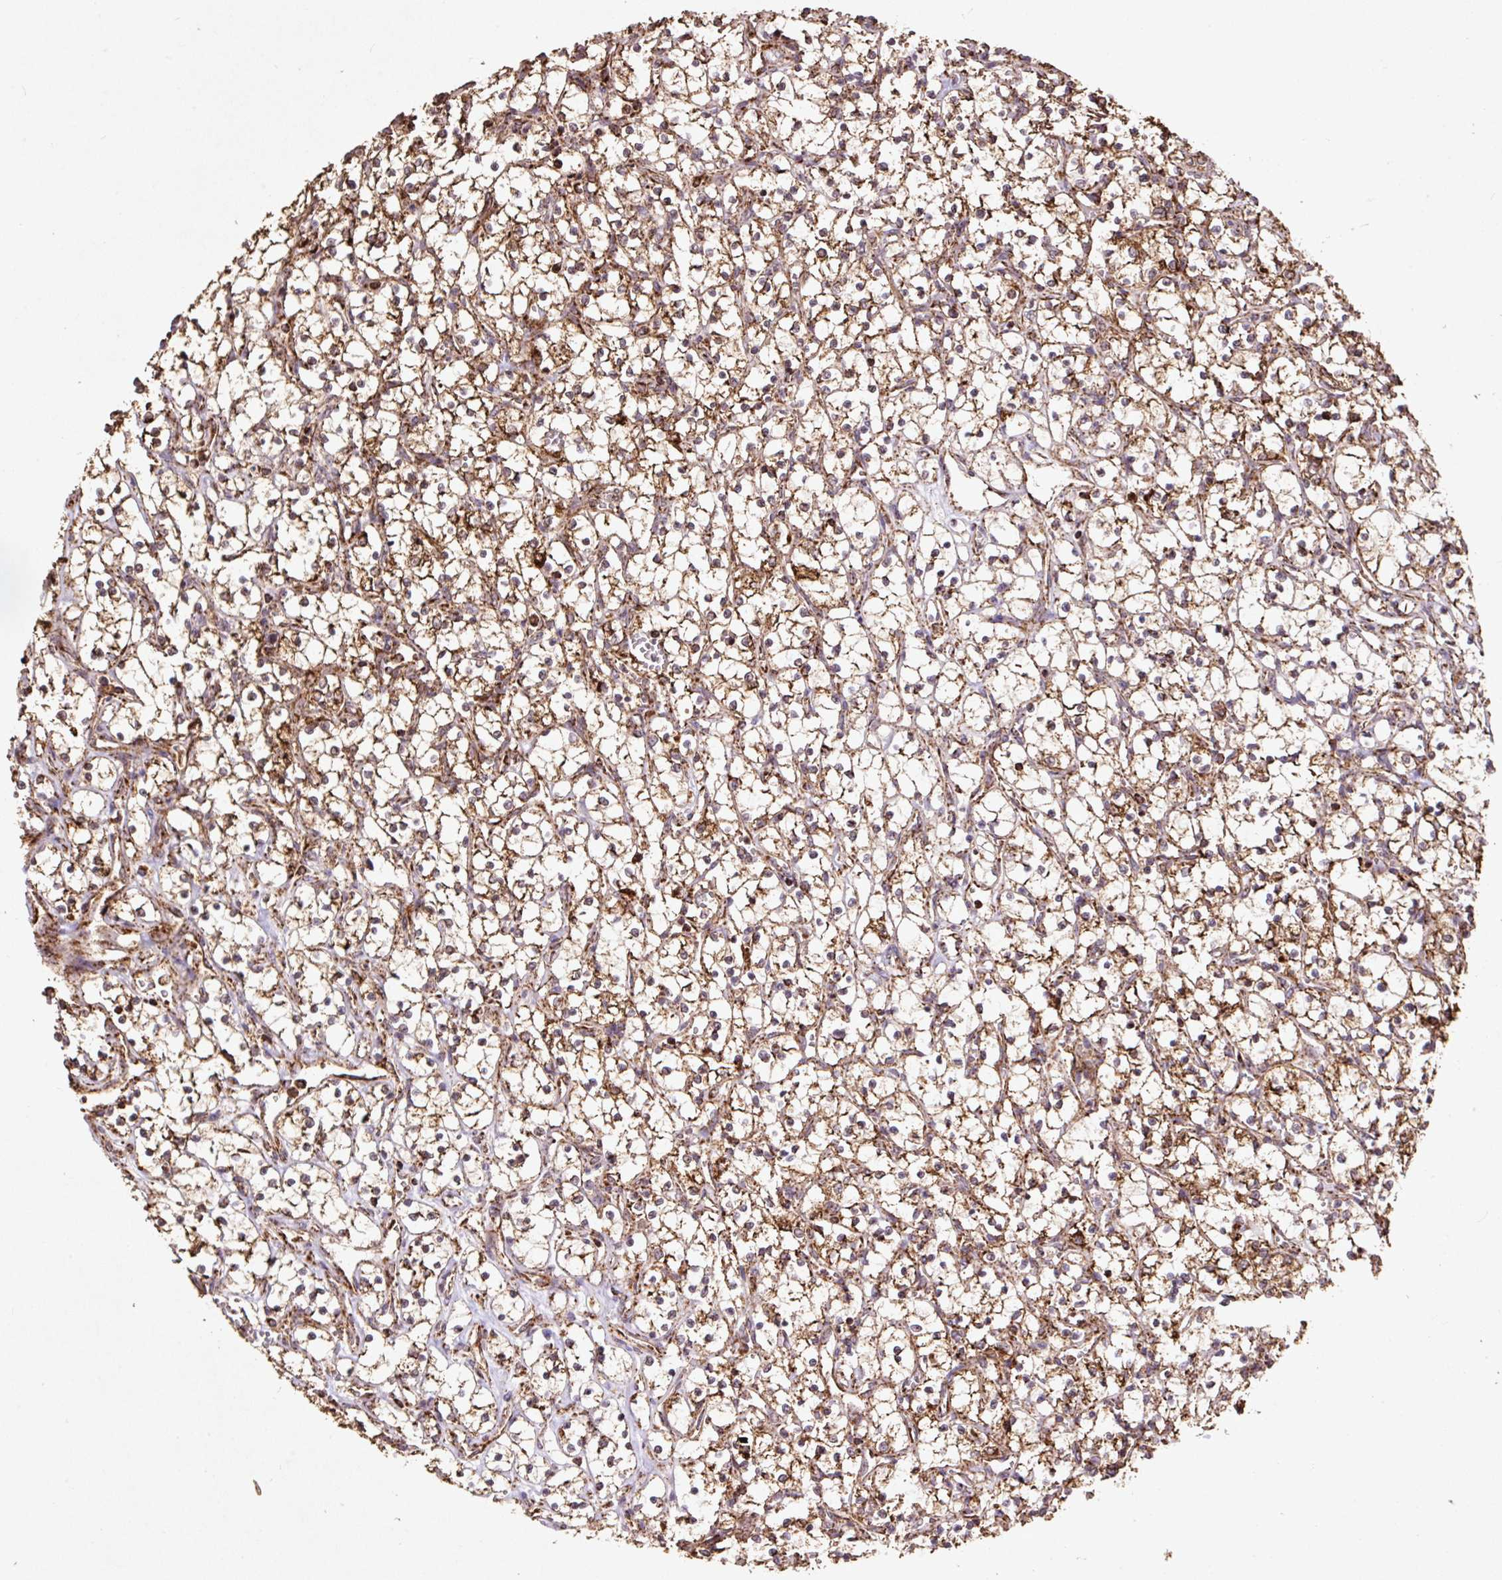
{"staining": {"intensity": "moderate", "quantity": ">75%", "location": "cytoplasmic/membranous"}, "tissue": "renal cancer", "cell_type": "Tumor cells", "image_type": "cancer", "snomed": [{"axis": "morphology", "description": "Adenocarcinoma, NOS"}, {"axis": "topography", "description": "Kidney"}], "caption": "Immunohistochemical staining of renal cancer shows moderate cytoplasmic/membranous protein staining in about >75% of tumor cells.", "gene": "ATP5F1A", "patient": {"sex": "female", "age": 69}}